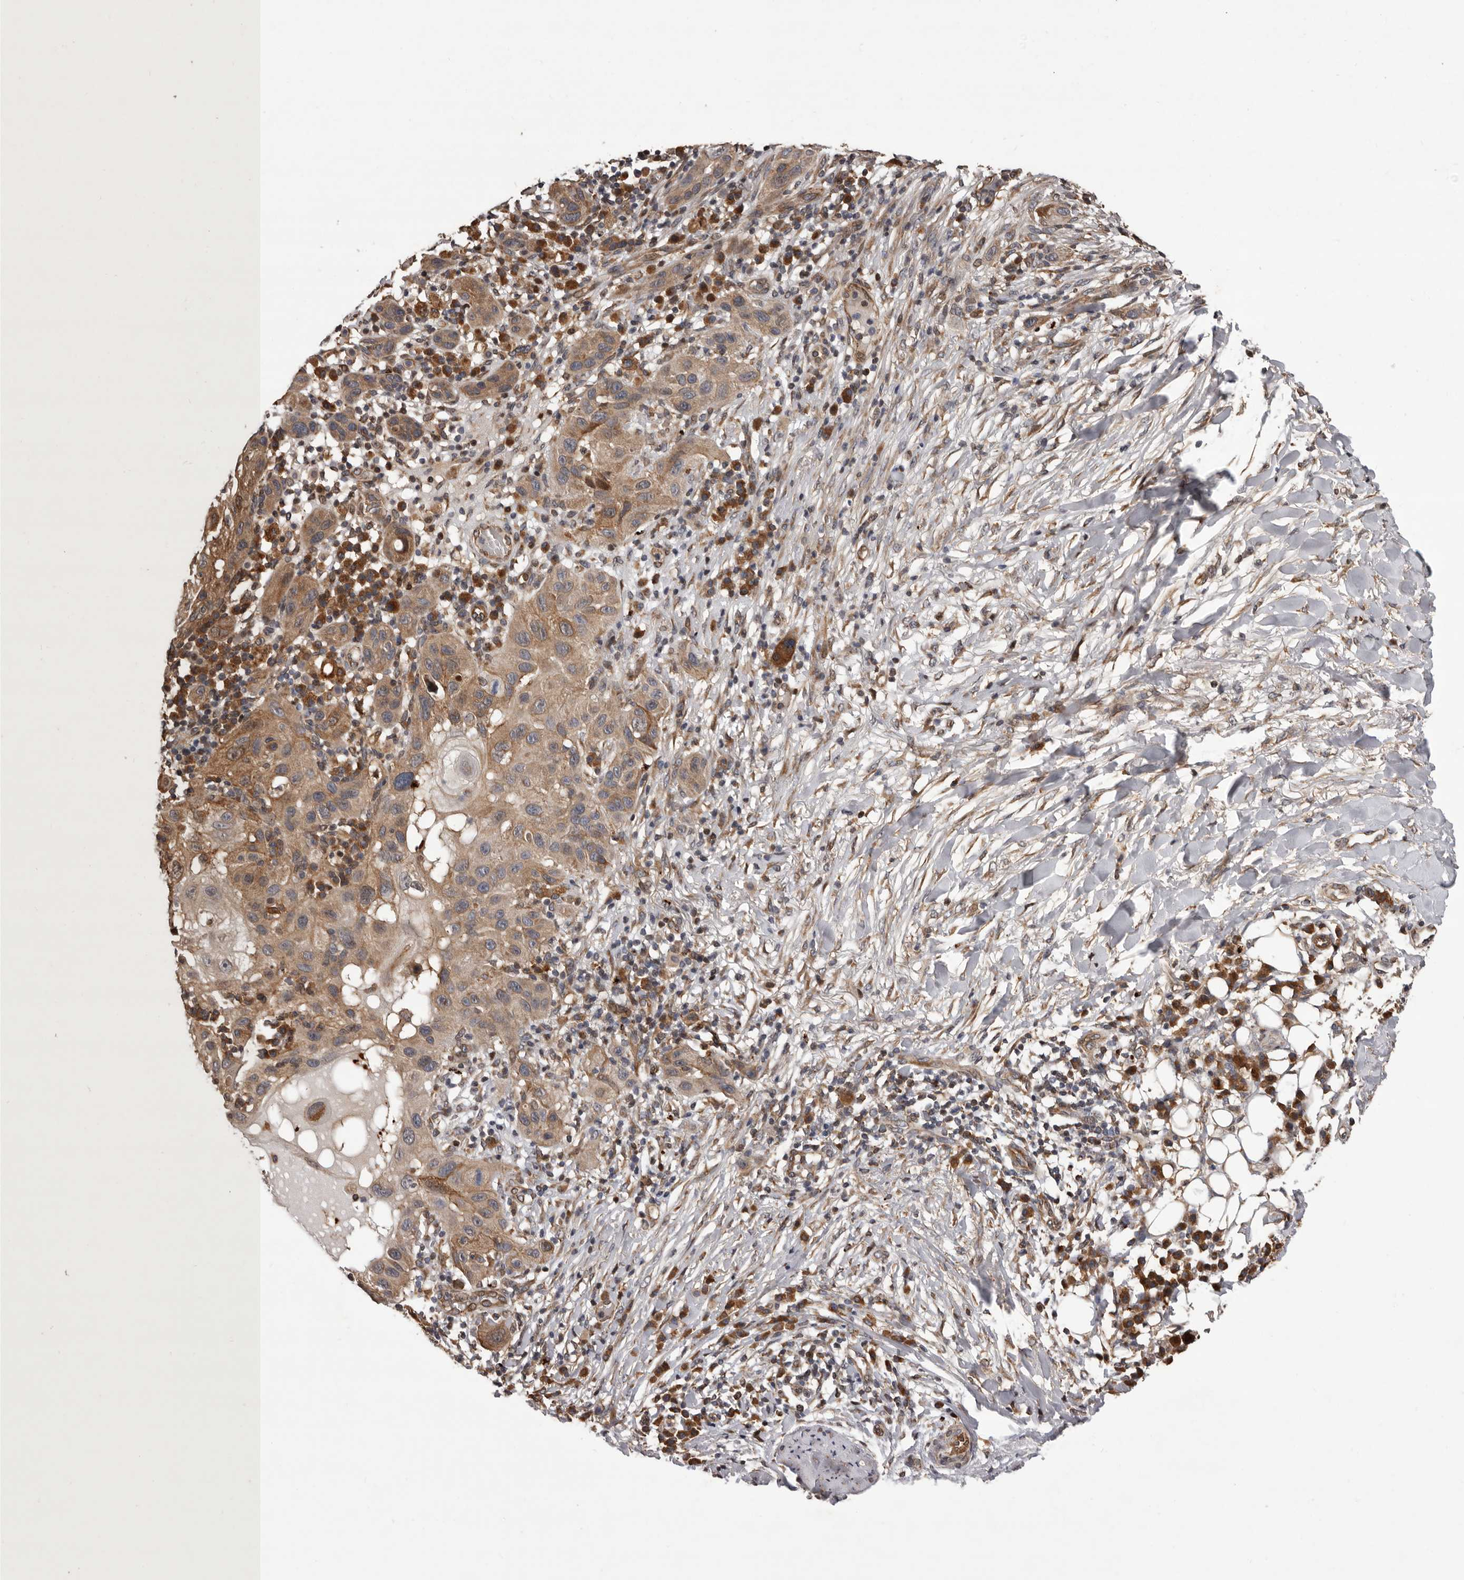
{"staining": {"intensity": "weak", "quantity": ">75%", "location": "cytoplasmic/membranous"}, "tissue": "skin cancer", "cell_type": "Tumor cells", "image_type": "cancer", "snomed": [{"axis": "morphology", "description": "Normal tissue, NOS"}, {"axis": "morphology", "description": "Squamous cell carcinoma, NOS"}, {"axis": "topography", "description": "Skin"}], "caption": "High-magnification brightfield microscopy of skin cancer (squamous cell carcinoma) stained with DAB (3,3'-diaminobenzidine) (brown) and counterstained with hematoxylin (blue). tumor cells exhibit weak cytoplasmic/membranous expression is appreciated in approximately>75% of cells. (Stains: DAB in brown, nuclei in blue, Microscopy: brightfield microscopy at high magnification).", "gene": "GADD45B", "patient": {"sex": "female", "age": 96}}